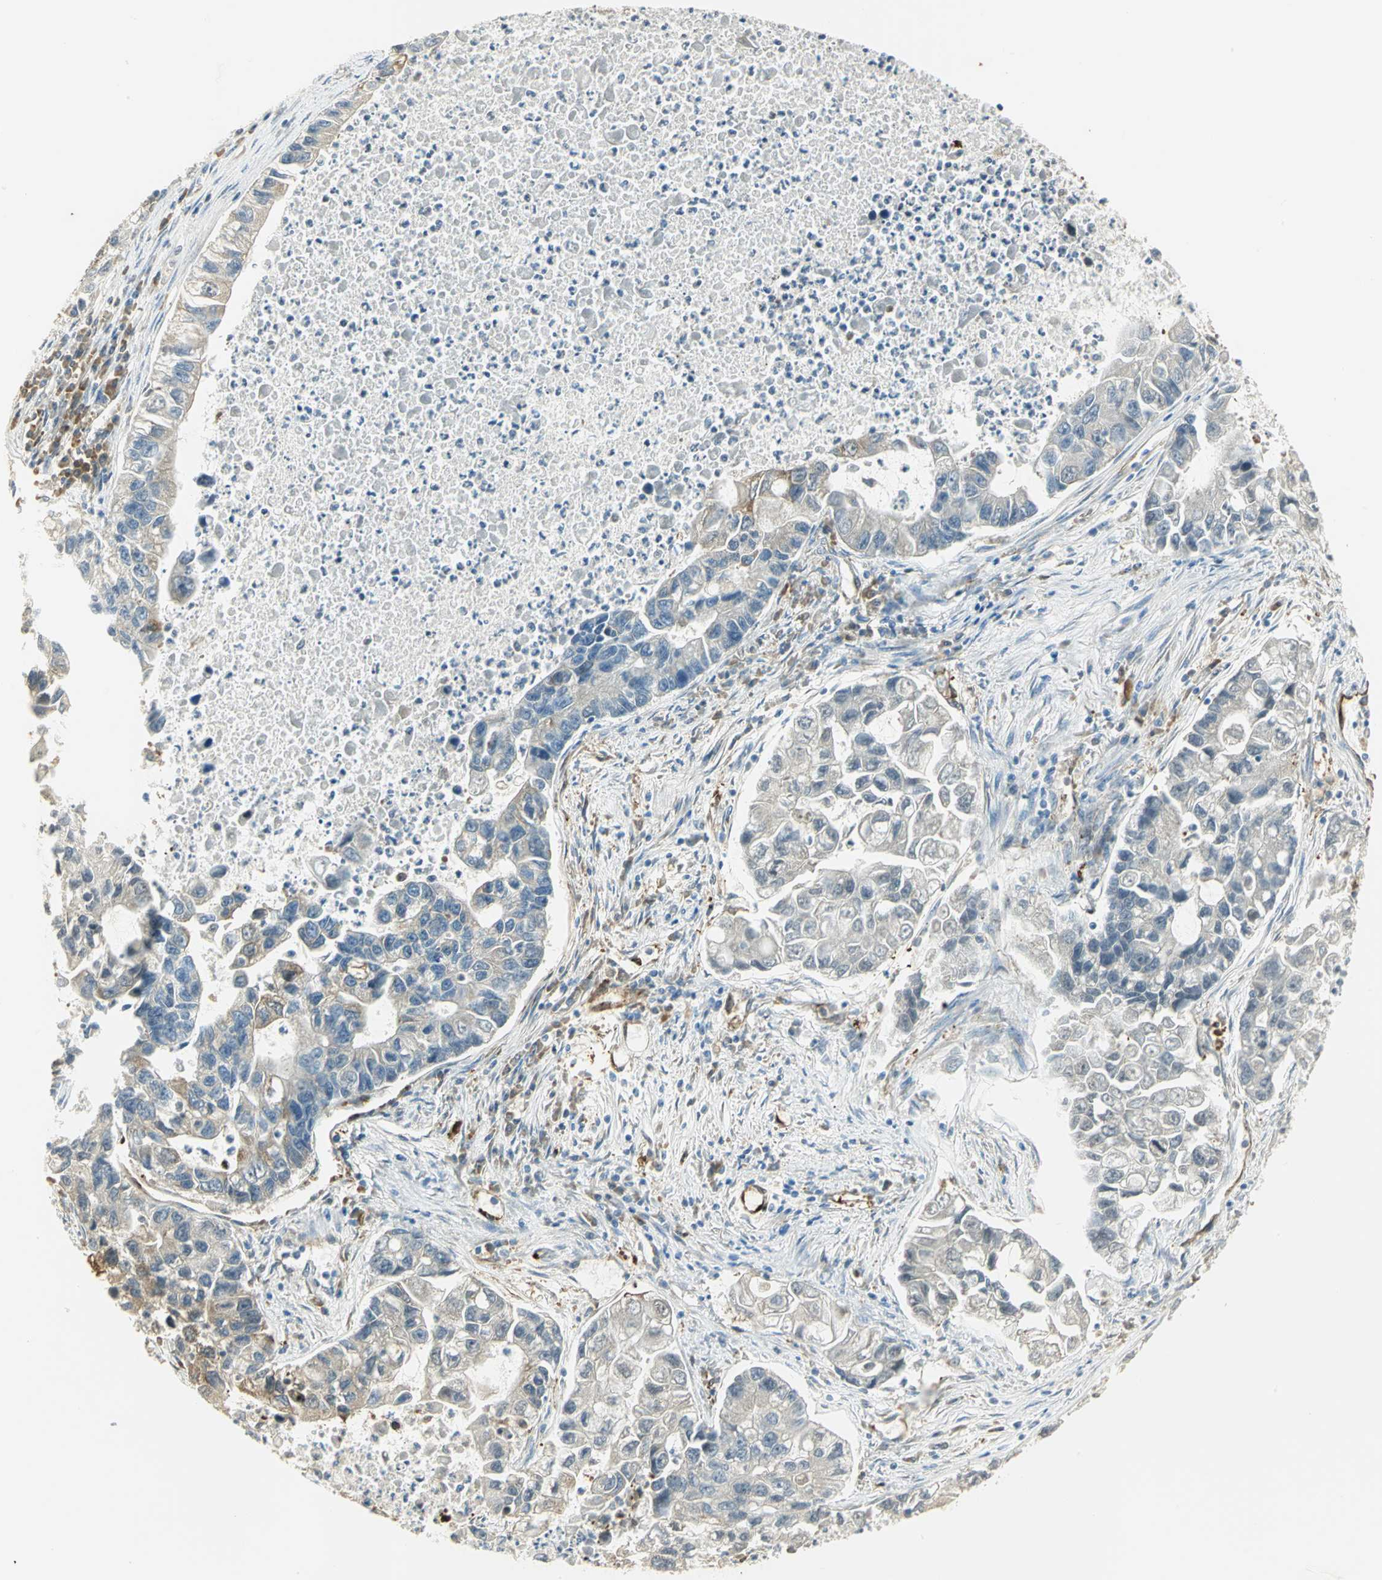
{"staining": {"intensity": "moderate", "quantity": "<25%", "location": "cytoplasmic/membranous"}, "tissue": "lung cancer", "cell_type": "Tumor cells", "image_type": "cancer", "snomed": [{"axis": "morphology", "description": "Adenocarcinoma, NOS"}, {"axis": "topography", "description": "Lung"}], "caption": "Adenocarcinoma (lung) stained with a brown dye reveals moderate cytoplasmic/membranous positive staining in approximately <25% of tumor cells.", "gene": "WARS1", "patient": {"sex": "female", "age": 51}}